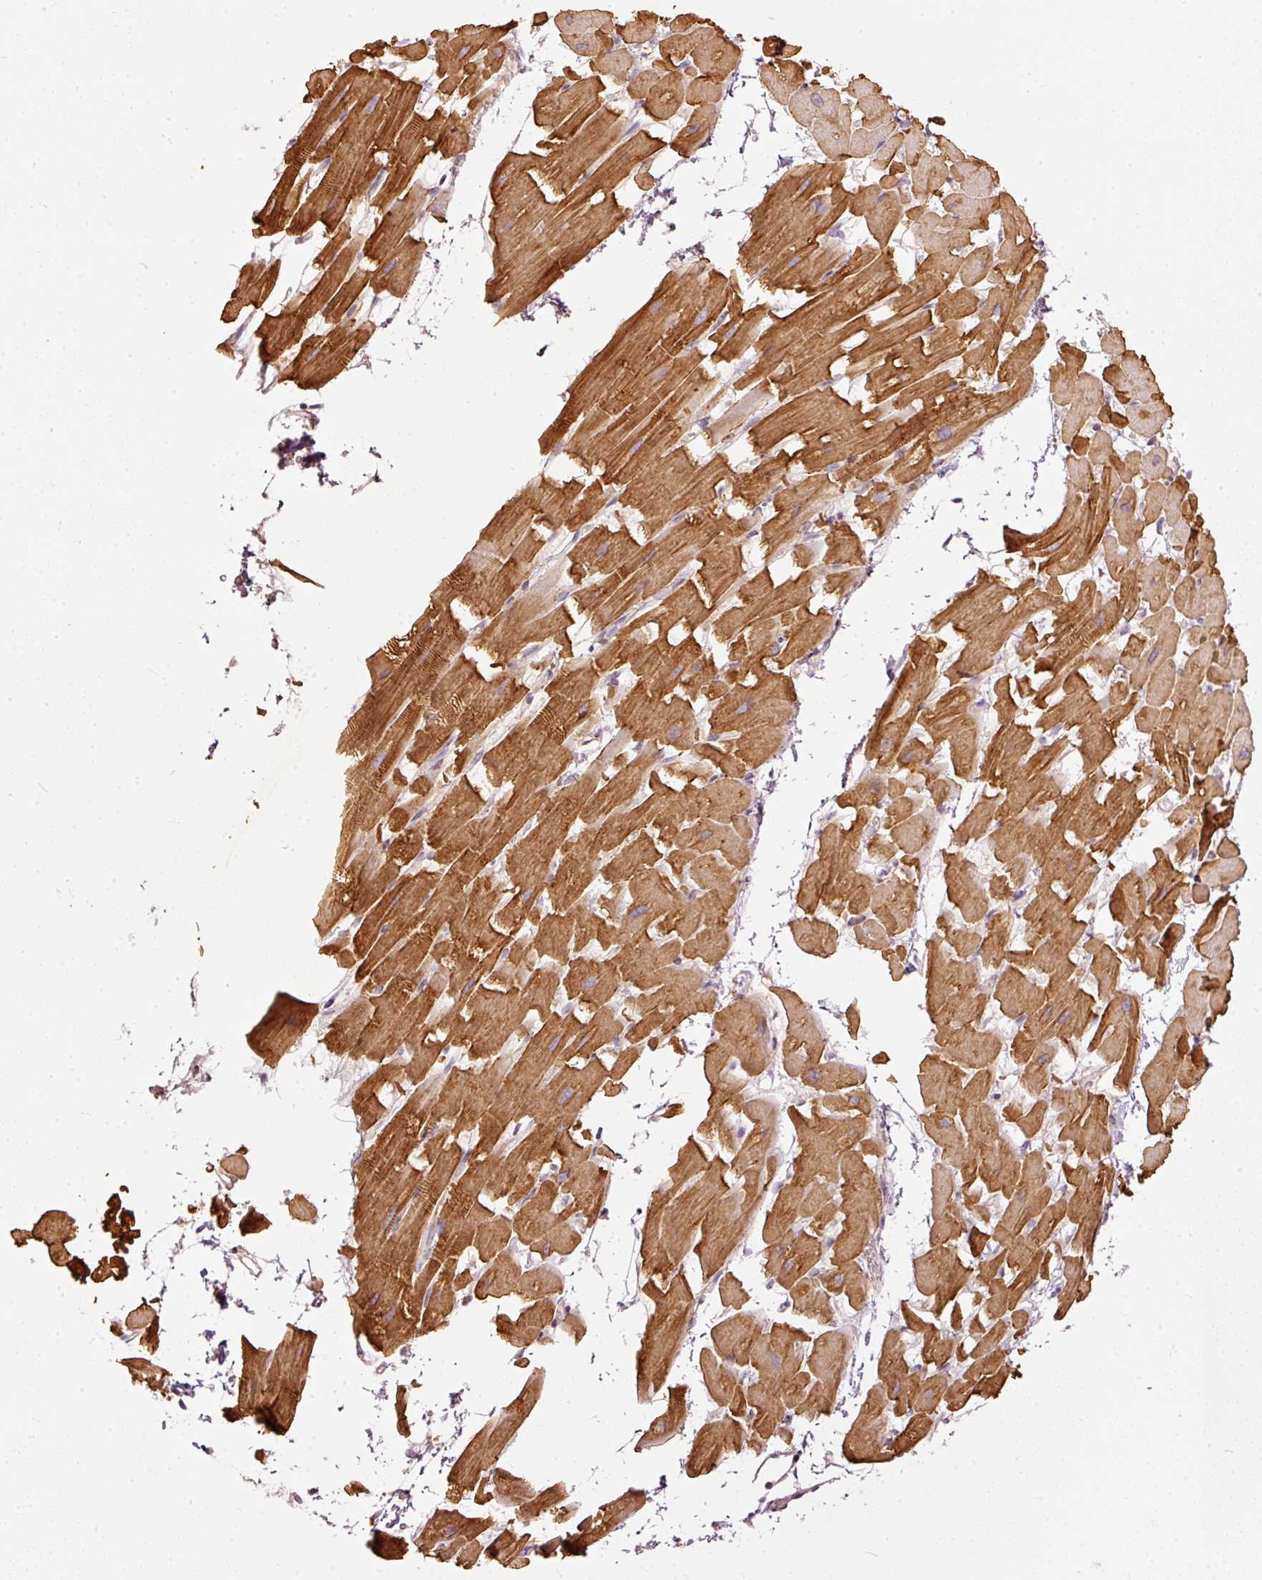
{"staining": {"intensity": "strong", "quantity": ">75%", "location": "cytoplasmic/membranous"}, "tissue": "heart muscle", "cell_type": "Cardiomyocytes", "image_type": "normal", "snomed": [{"axis": "morphology", "description": "Normal tissue, NOS"}, {"axis": "topography", "description": "Heart"}], "caption": "DAB immunohistochemical staining of unremarkable human heart muscle shows strong cytoplasmic/membranous protein positivity in about >75% of cardiomyocytes. (DAB (3,3'-diaminobenzidine) IHC, brown staining for protein, blue staining for nuclei).", "gene": "PAQR9", "patient": {"sex": "male", "age": 37}}